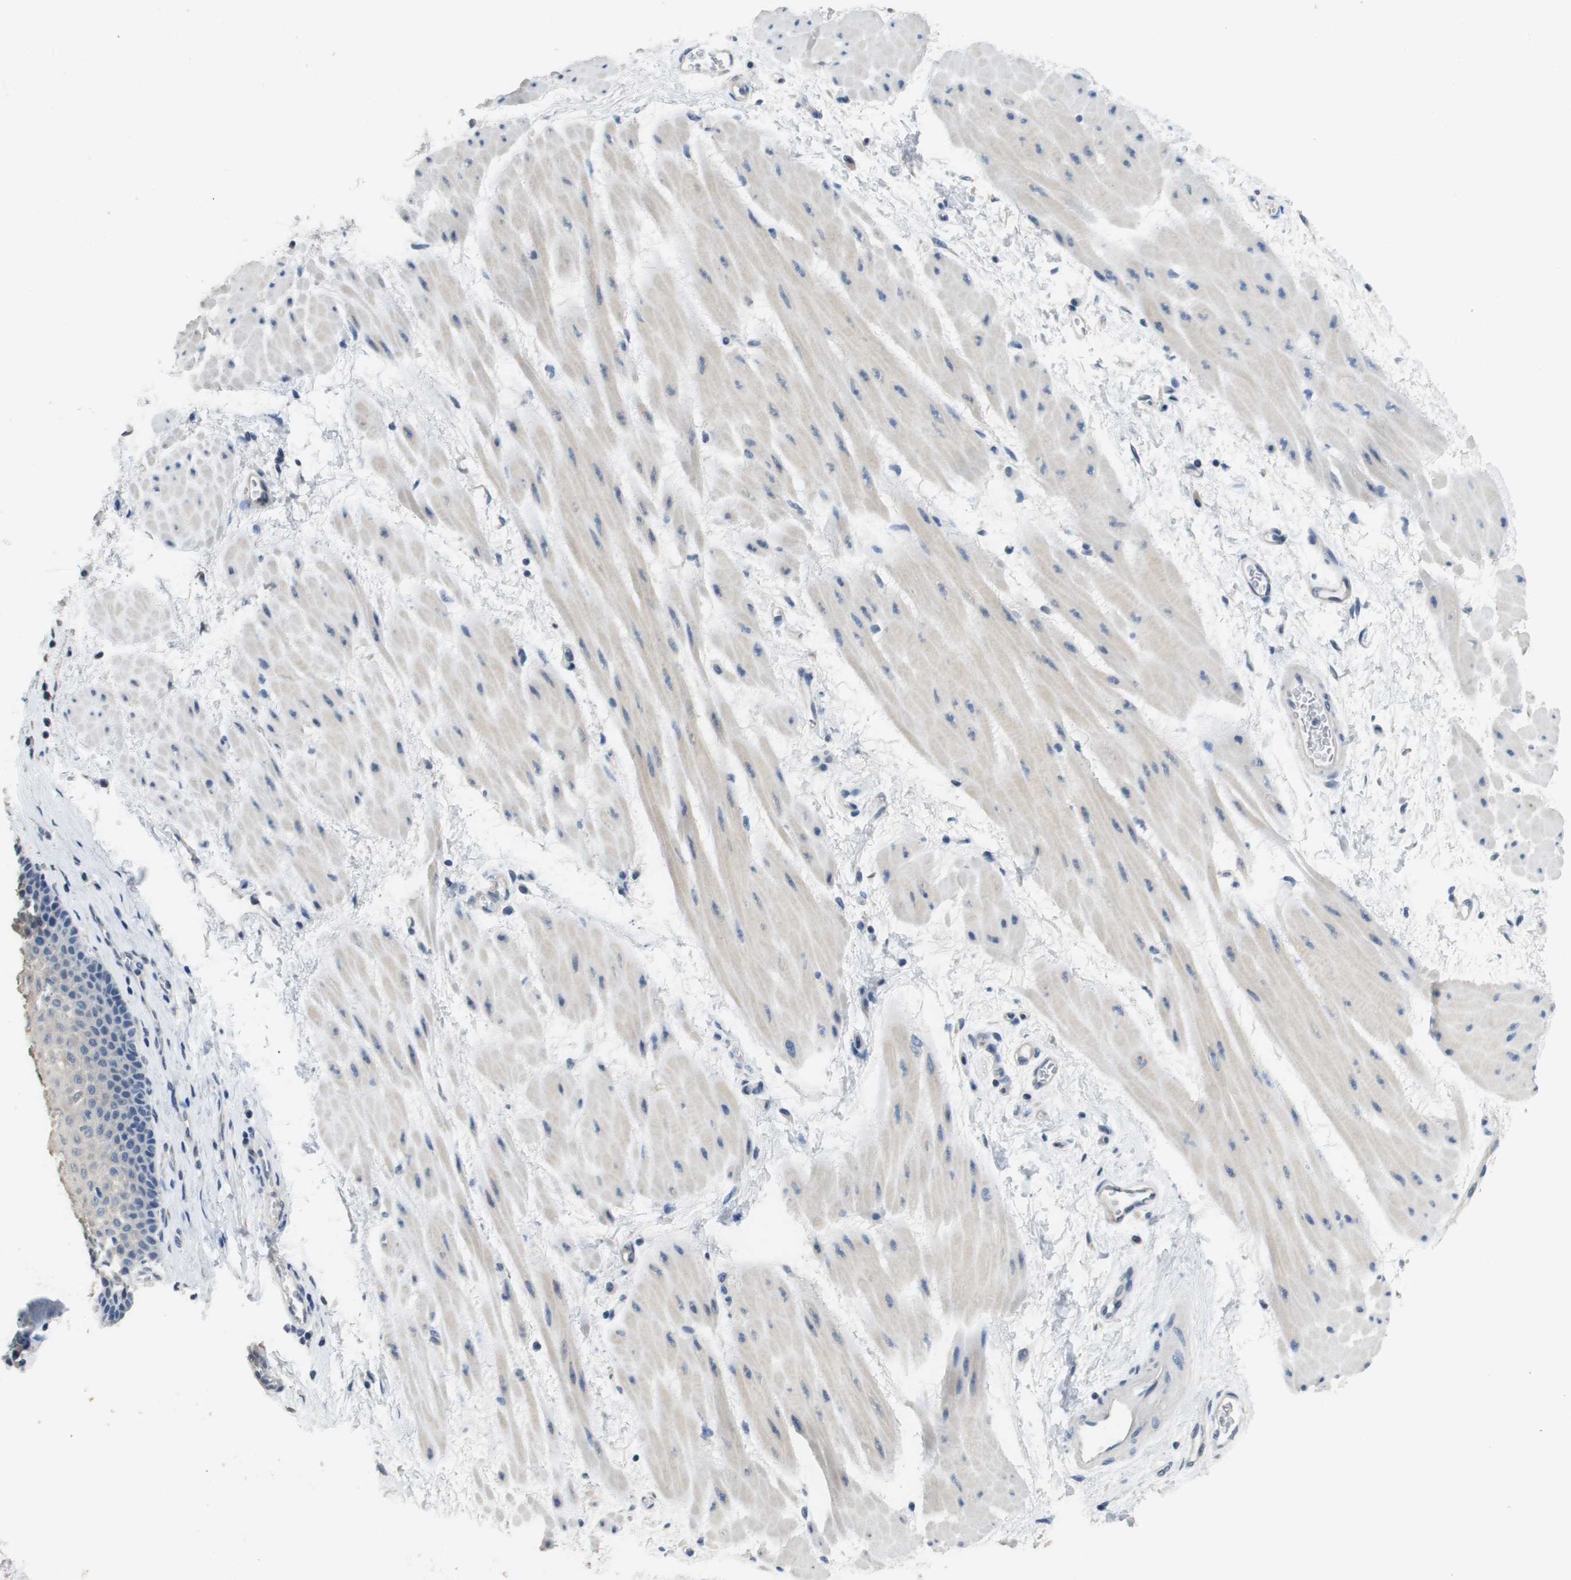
{"staining": {"intensity": "negative", "quantity": "none", "location": "none"}, "tissue": "esophagus", "cell_type": "Squamous epithelial cells", "image_type": "normal", "snomed": [{"axis": "morphology", "description": "Normal tissue, NOS"}, {"axis": "topography", "description": "Esophagus"}], "caption": "Immunohistochemical staining of benign human esophagus shows no significant staining in squamous epithelial cells. The staining is performed using DAB (3,3'-diaminobenzidine) brown chromogen with nuclei counter-stained in using hematoxylin.", "gene": "MT3", "patient": {"sex": "male", "age": 48}}